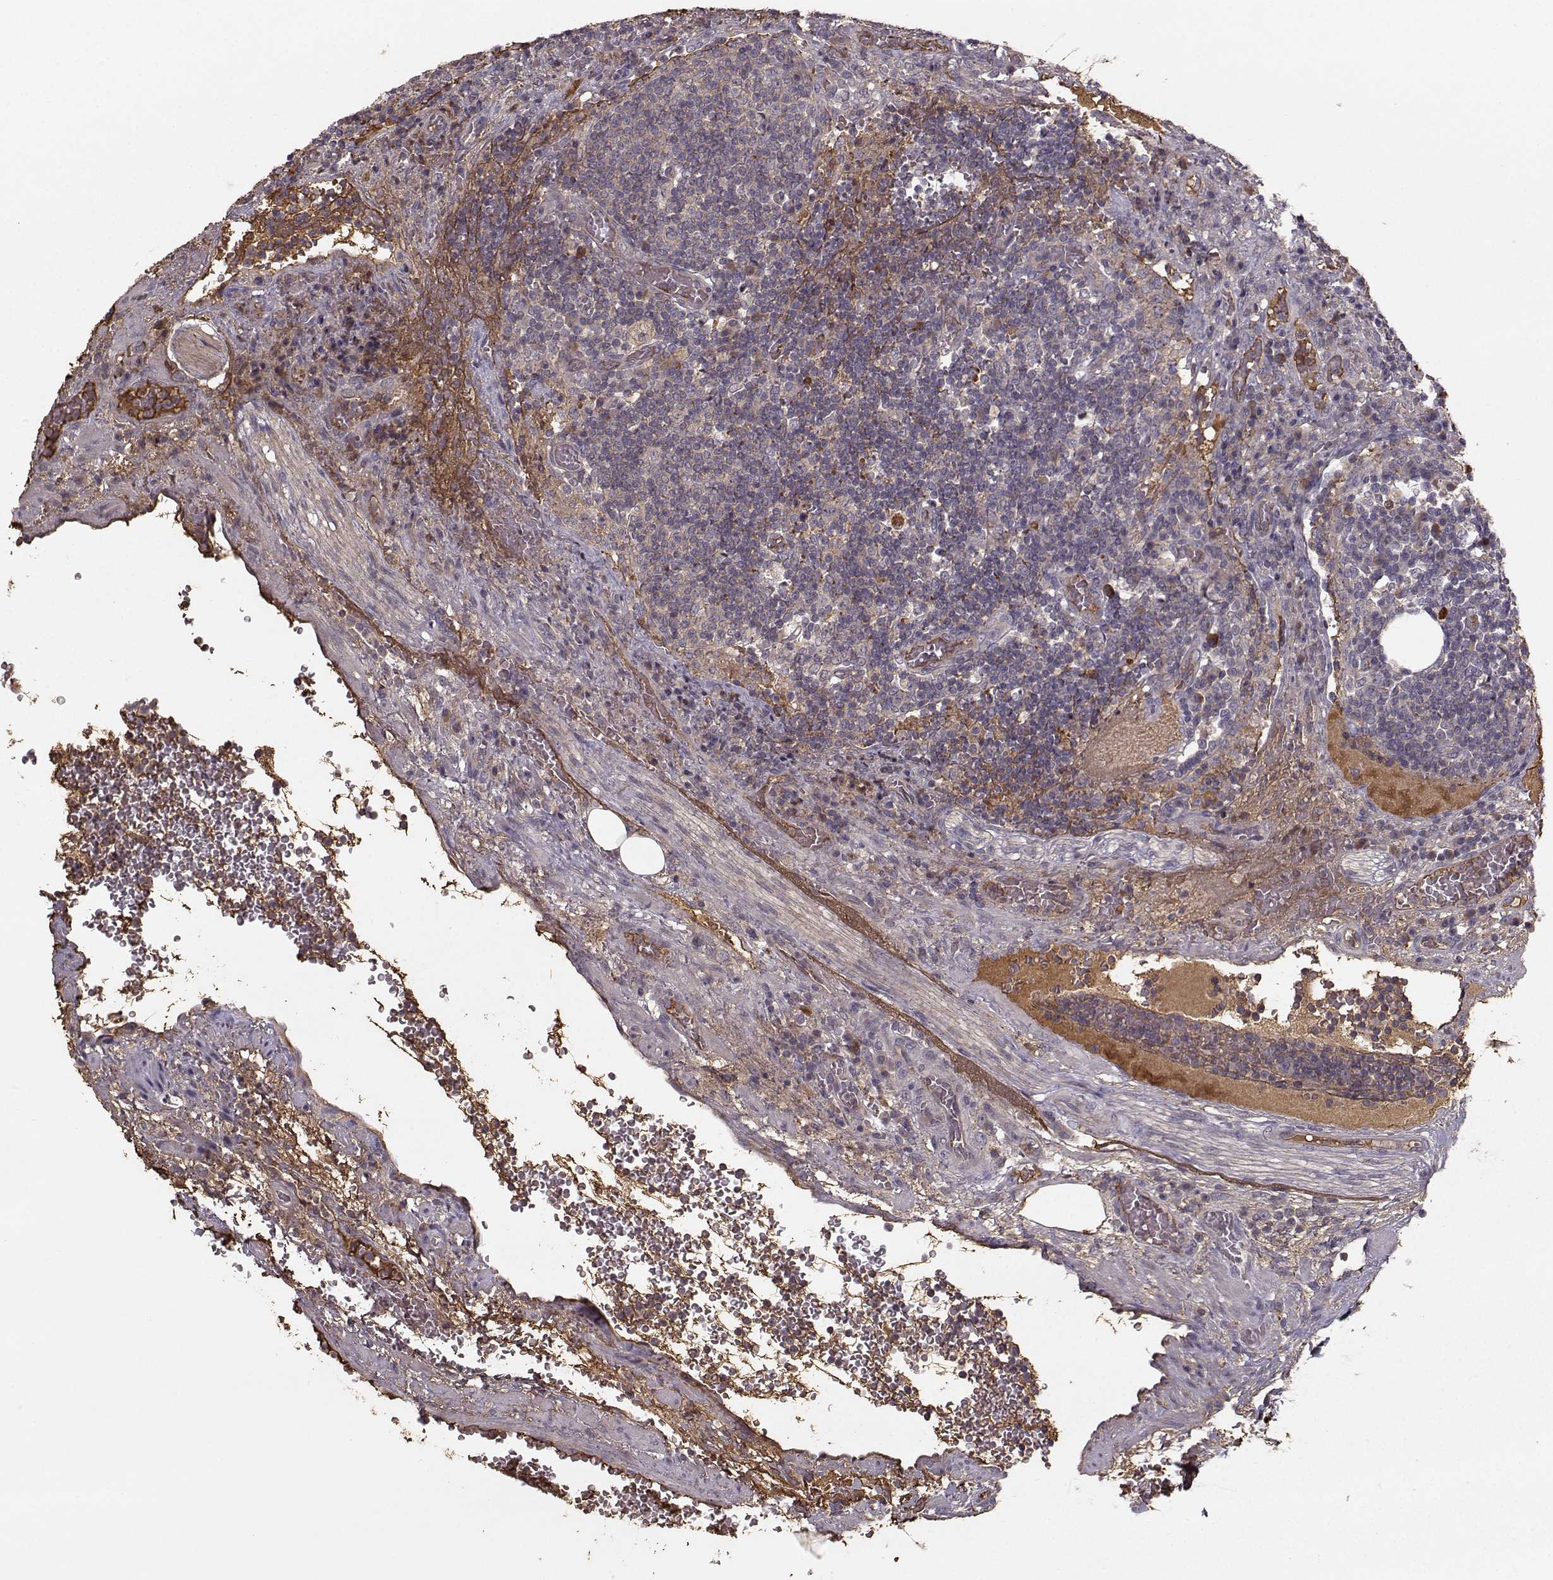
{"staining": {"intensity": "negative", "quantity": "none", "location": "none"}, "tissue": "lymph node", "cell_type": "Germinal center cells", "image_type": "normal", "snomed": [{"axis": "morphology", "description": "Normal tissue, NOS"}, {"axis": "topography", "description": "Lymph node"}], "caption": "An immunohistochemistry photomicrograph of unremarkable lymph node is shown. There is no staining in germinal center cells of lymph node. Brightfield microscopy of IHC stained with DAB (3,3'-diaminobenzidine) (brown) and hematoxylin (blue), captured at high magnification.", "gene": "WNT6", "patient": {"sex": "male", "age": 63}}